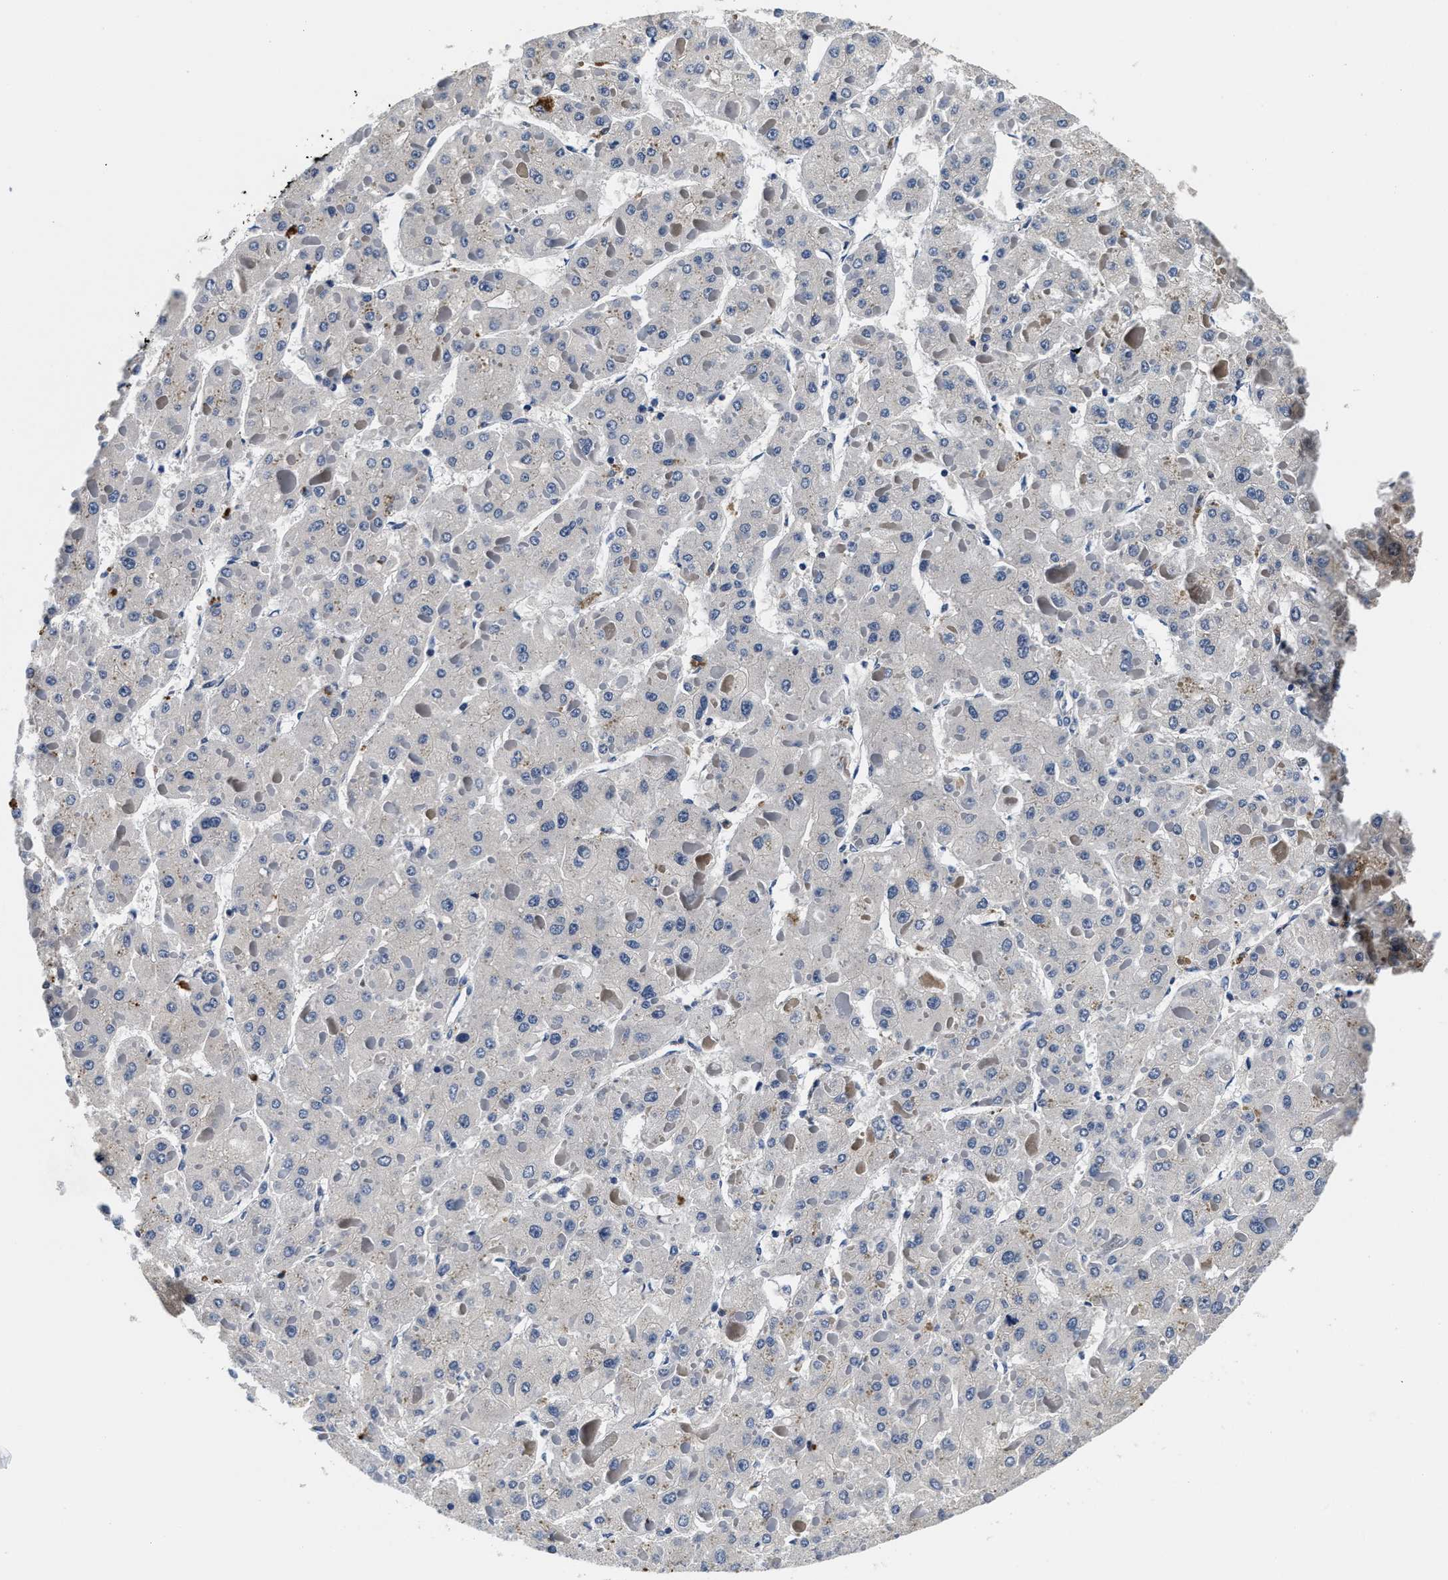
{"staining": {"intensity": "negative", "quantity": "none", "location": "none"}, "tissue": "liver cancer", "cell_type": "Tumor cells", "image_type": "cancer", "snomed": [{"axis": "morphology", "description": "Carcinoma, Hepatocellular, NOS"}, {"axis": "topography", "description": "Liver"}], "caption": "This is an immunohistochemistry histopathology image of liver cancer. There is no positivity in tumor cells.", "gene": "PHPT1", "patient": {"sex": "female", "age": 73}}